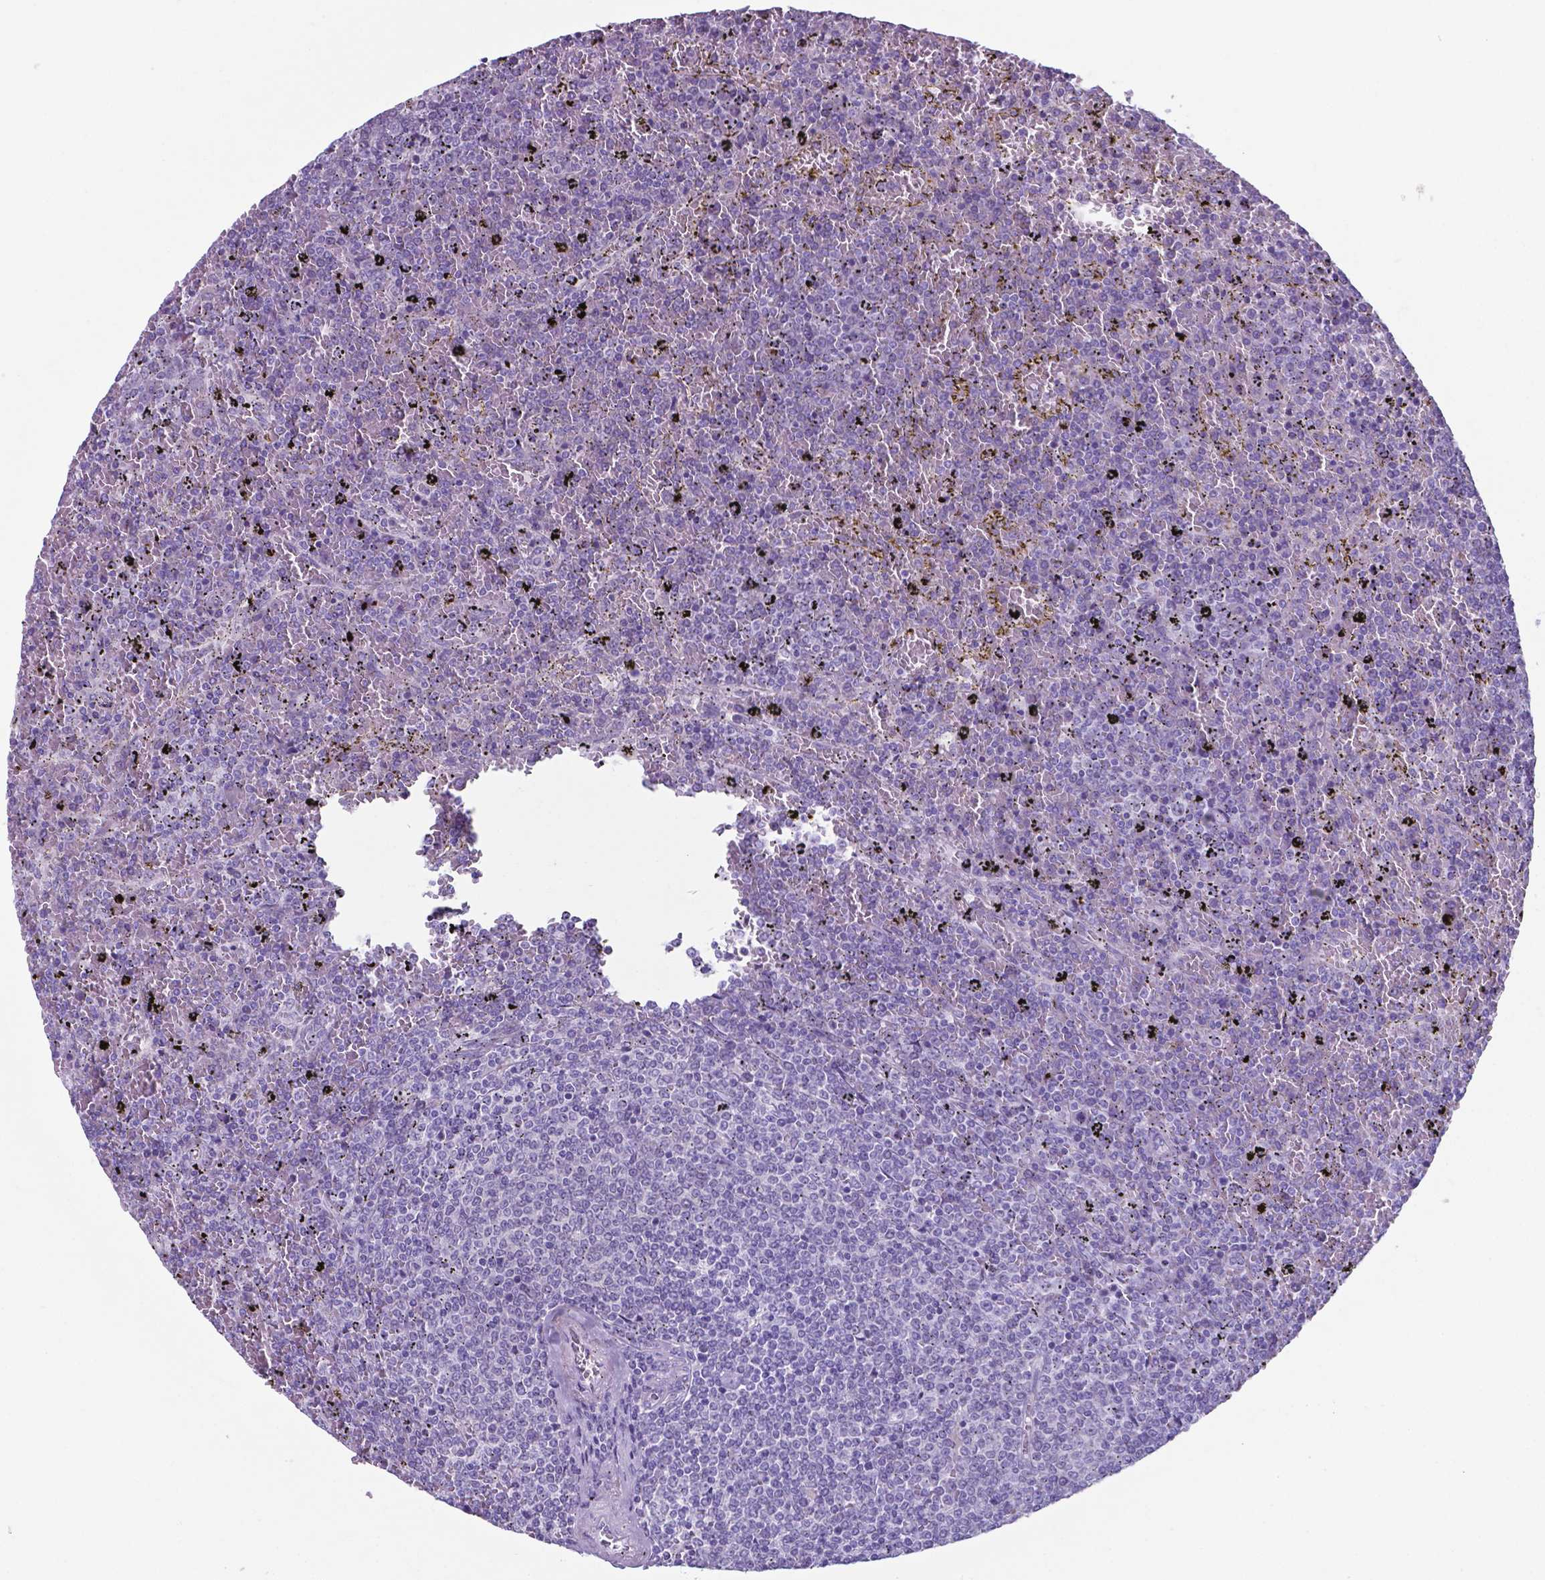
{"staining": {"intensity": "negative", "quantity": "none", "location": "none"}, "tissue": "lymphoma", "cell_type": "Tumor cells", "image_type": "cancer", "snomed": [{"axis": "morphology", "description": "Malignant lymphoma, non-Hodgkin's type, Low grade"}, {"axis": "topography", "description": "Spleen"}], "caption": "DAB immunohistochemical staining of human lymphoma reveals no significant expression in tumor cells.", "gene": "AP5B1", "patient": {"sex": "female", "age": 77}}